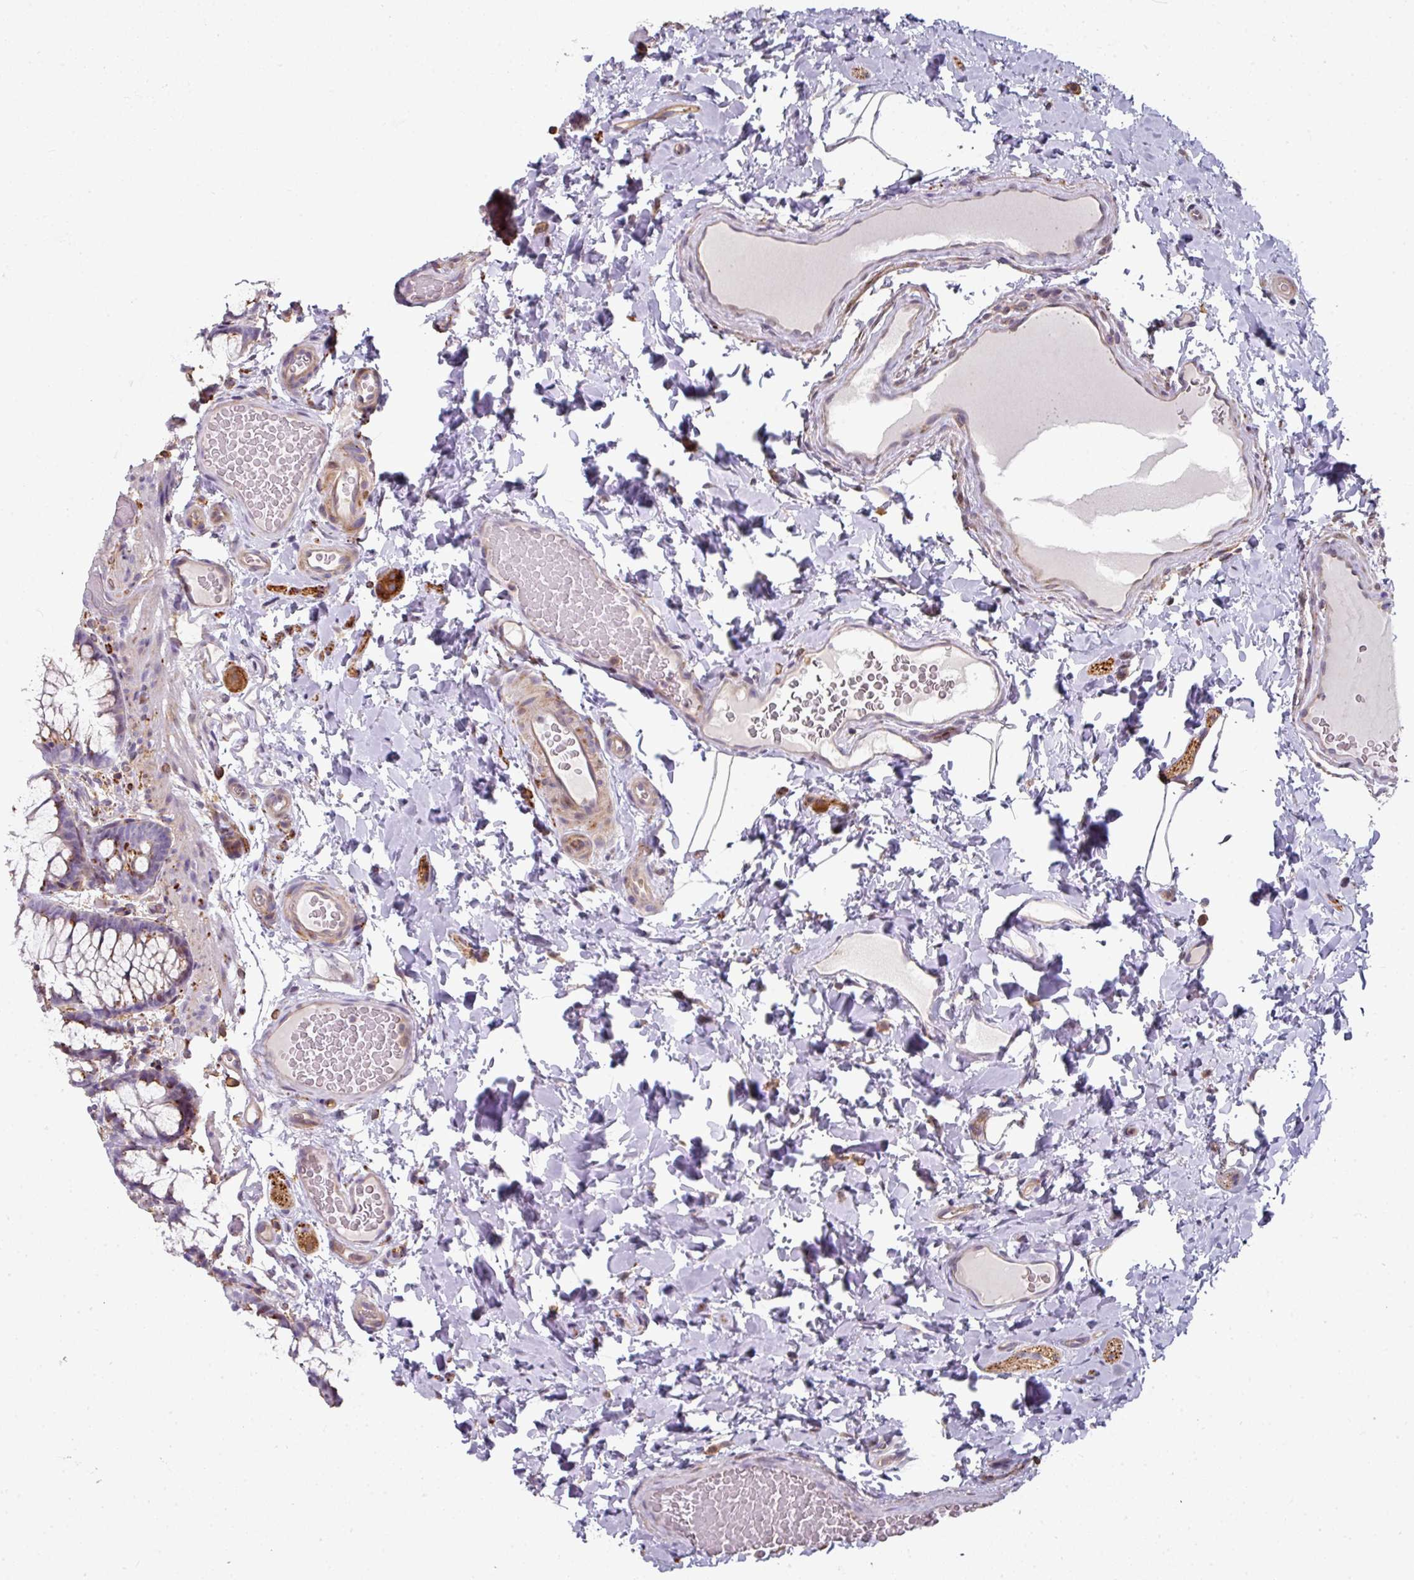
{"staining": {"intensity": "weak", "quantity": "25%-75%", "location": "cytoplasmic/membranous"}, "tissue": "colon", "cell_type": "Endothelial cells", "image_type": "normal", "snomed": [{"axis": "morphology", "description": "Normal tissue, NOS"}, {"axis": "topography", "description": "Colon"}], "caption": "IHC staining of benign colon, which displays low levels of weak cytoplasmic/membranous staining in approximately 25%-75% of endothelial cells indicating weak cytoplasmic/membranous protein expression. The staining was performed using DAB (brown) for protein detection and nuclei were counterstained in hematoxylin (blue).", "gene": "BEND5", "patient": {"sex": "male", "age": 46}}